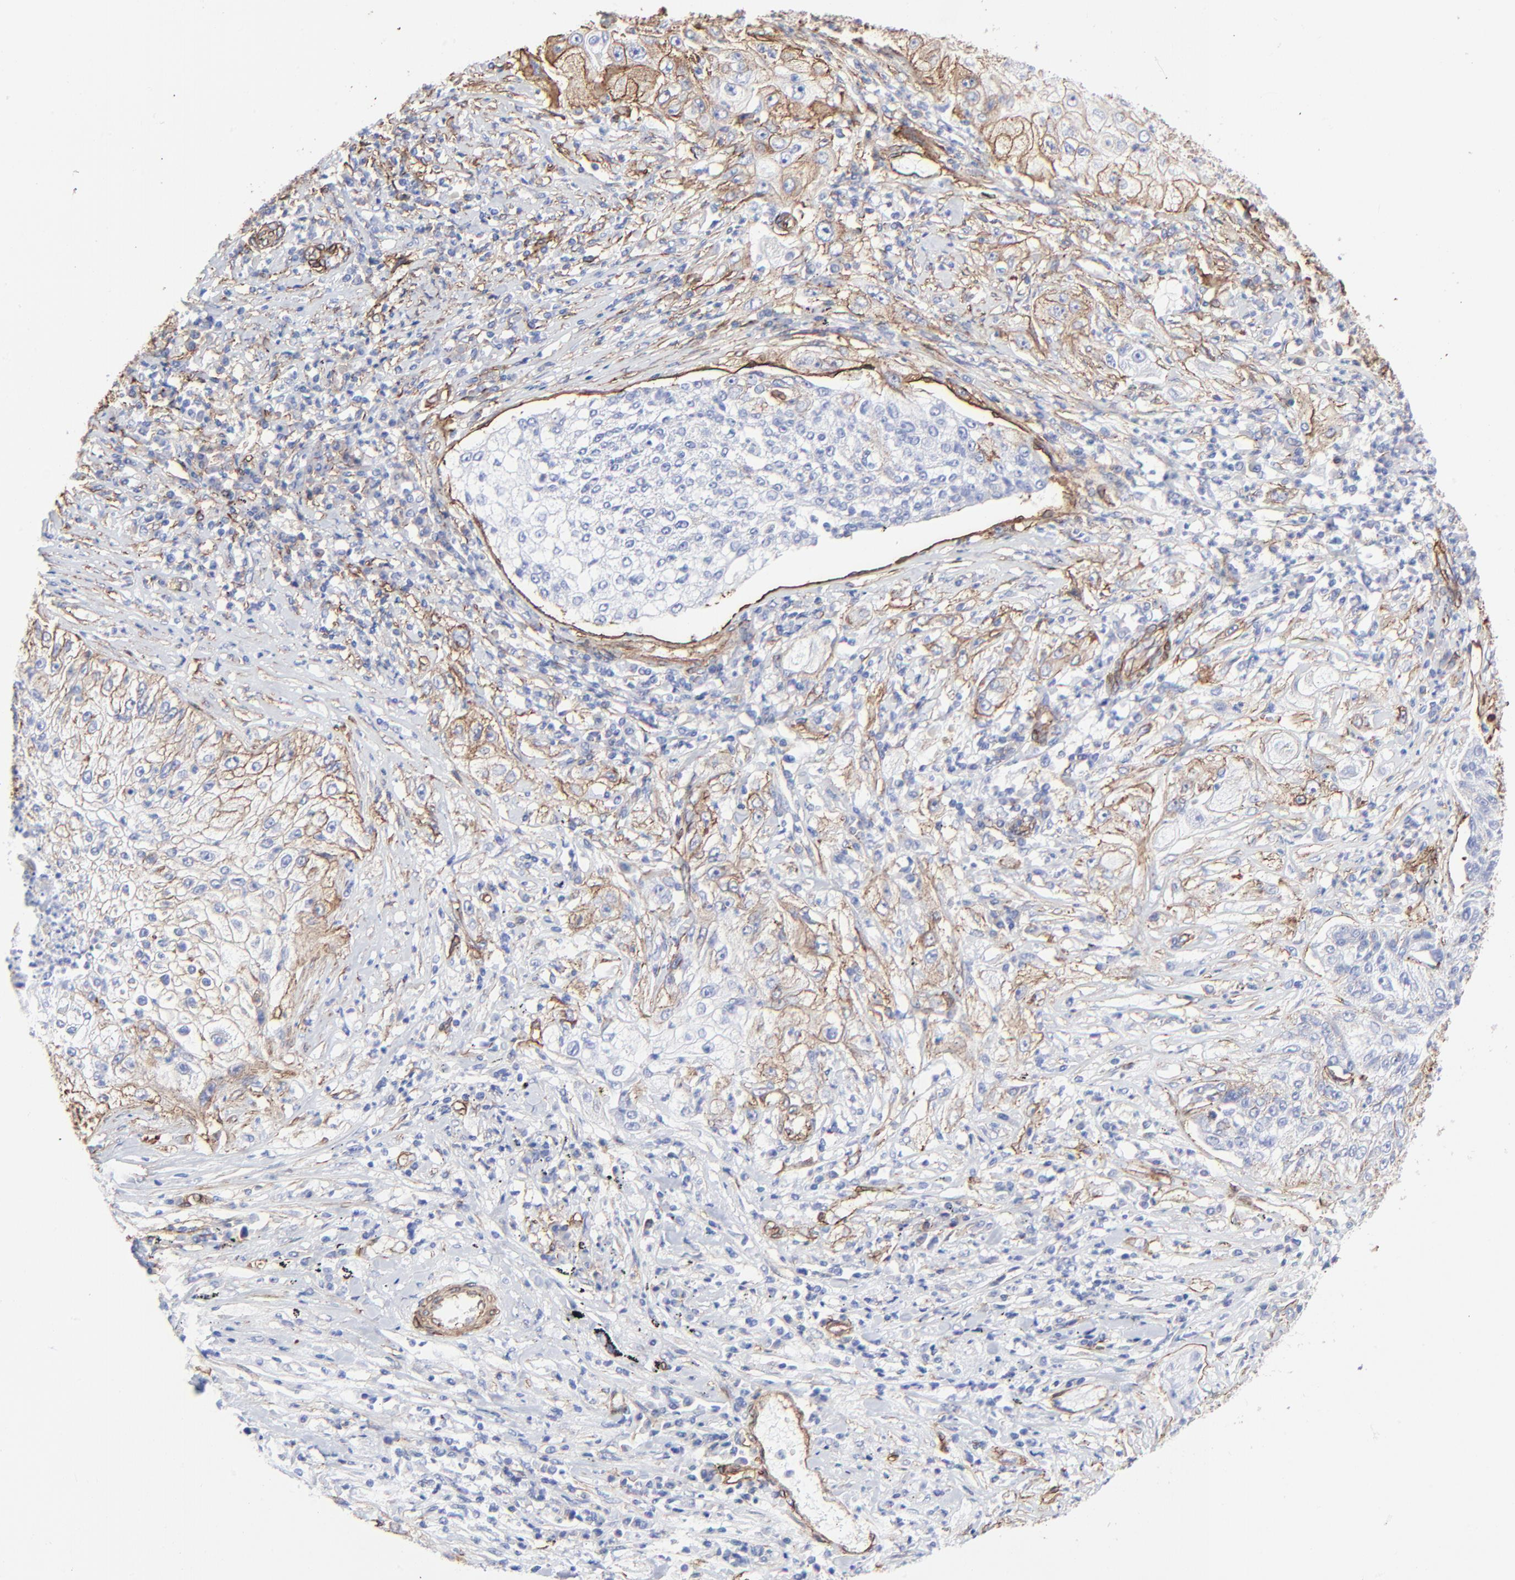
{"staining": {"intensity": "moderate", "quantity": "<25%", "location": "cytoplasmic/membranous"}, "tissue": "lung cancer", "cell_type": "Tumor cells", "image_type": "cancer", "snomed": [{"axis": "morphology", "description": "Inflammation, NOS"}, {"axis": "morphology", "description": "Squamous cell carcinoma, NOS"}, {"axis": "topography", "description": "Lymph node"}, {"axis": "topography", "description": "Soft tissue"}, {"axis": "topography", "description": "Lung"}], "caption": "Moderate cytoplasmic/membranous protein positivity is seen in approximately <25% of tumor cells in lung cancer.", "gene": "CAV1", "patient": {"sex": "male", "age": 66}}